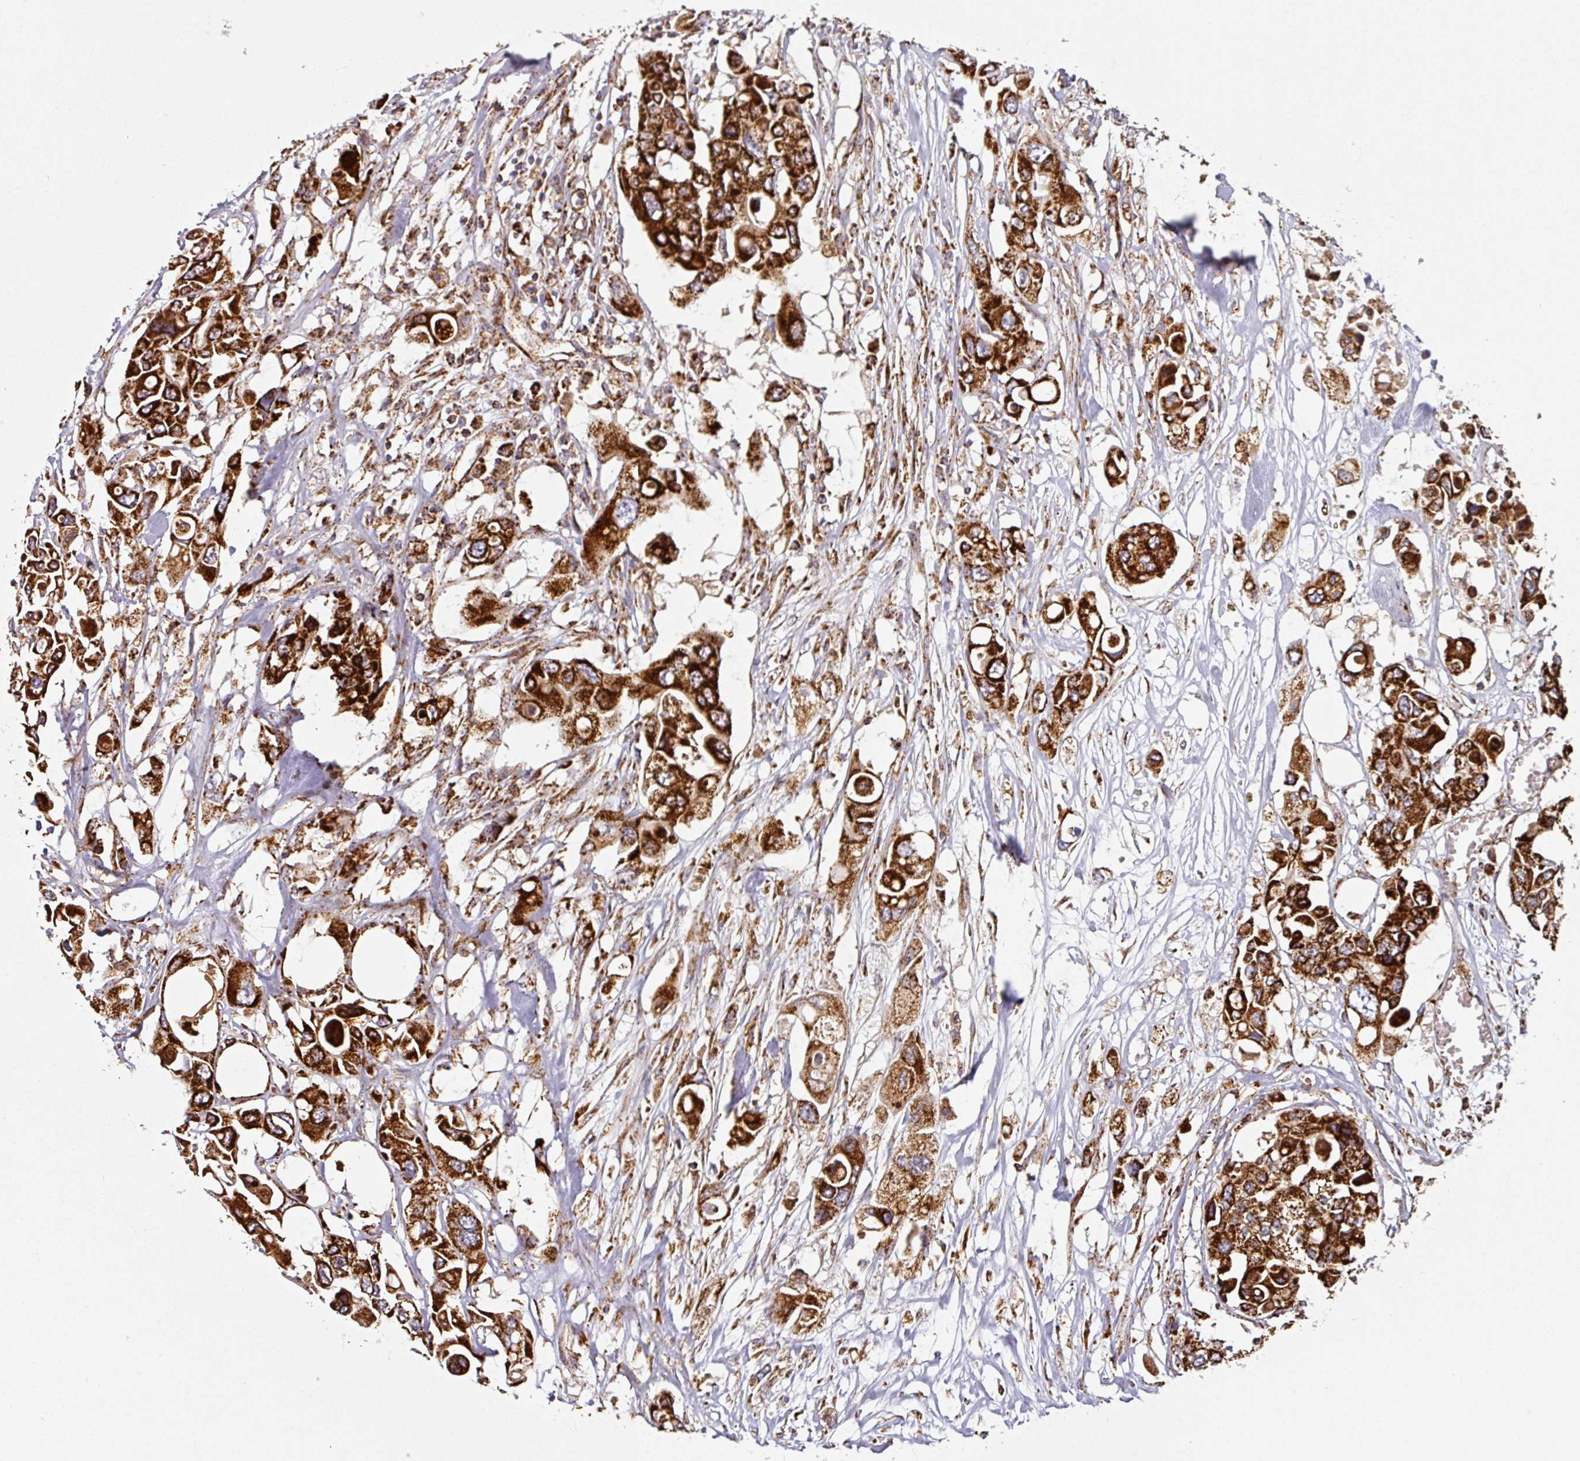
{"staining": {"intensity": "strong", "quantity": ">75%", "location": "cytoplasmic/membranous"}, "tissue": "colorectal cancer", "cell_type": "Tumor cells", "image_type": "cancer", "snomed": [{"axis": "morphology", "description": "Adenocarcinoma, NOS"}, {"axis": "topography", "description": "Colon"}], "caption": "Protein staining of adenocarcinoma (colorectal) tissue exhibits strong cytoplasmic/membranous expression in about >75% of tumor cells.", "gene": "TRAP1", "patient": {"sex": "male", "age": 77}}